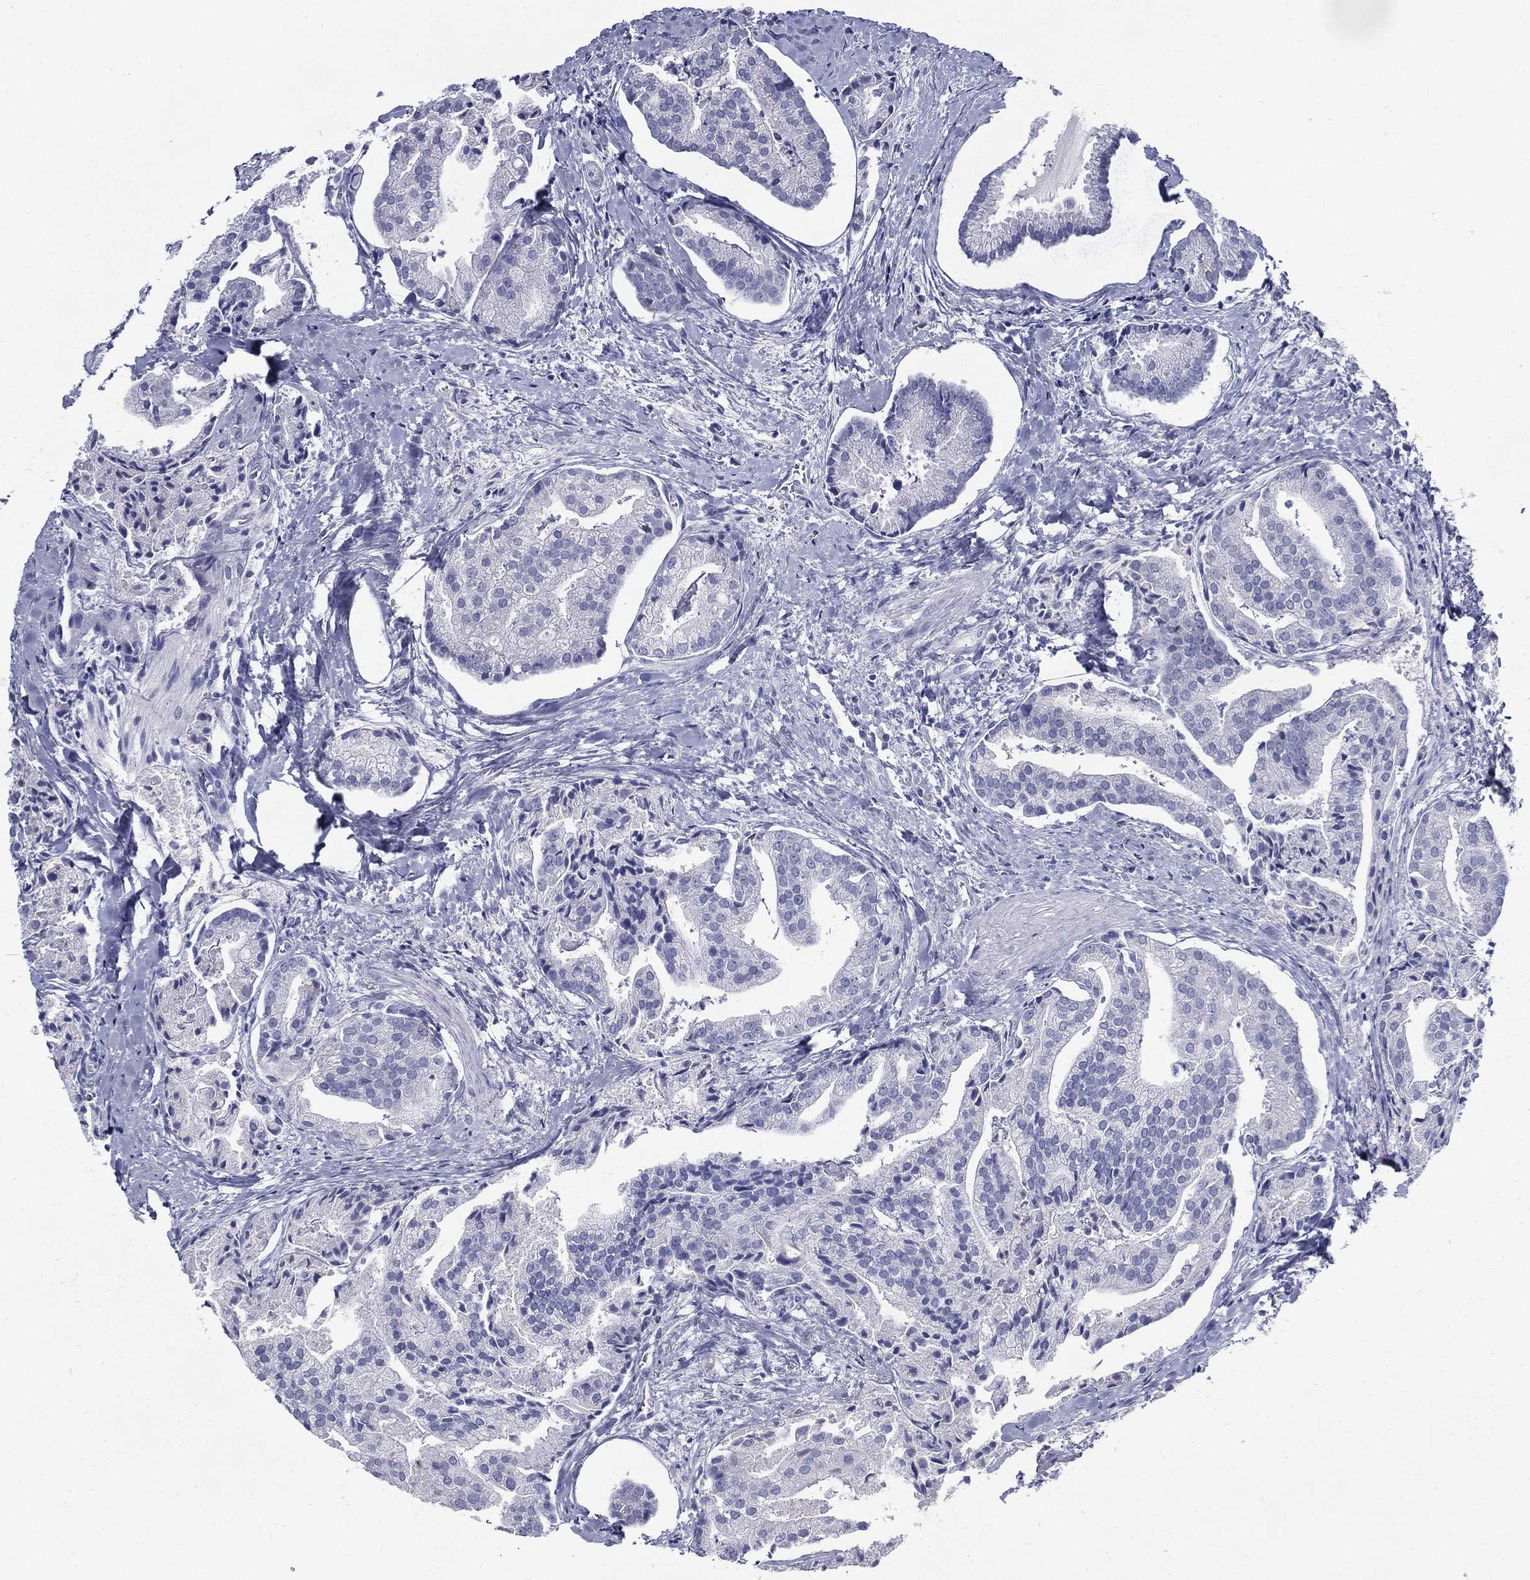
{"staining": {"intensity": "negative", "quantity": "none", "location": "none"}, "tissue": "prostate cancer", "cell_type": "Tumor cells", "image_type": "cancer", "snomed": [{"axis": "morphology", "description": "Adenocarcinoma, NOS"}, {"axis": "topography", "description": "Prostate and seminal vesicle, NOS"}, {"axis": "topography", "description": "Prostate"}], "caption": "The IHC micrograph has no significant expression in tumor cells of prostate adenocarcinoma tissue.", "gene": "KIF2C", "patient": {"sex": "male", "age": 44}}